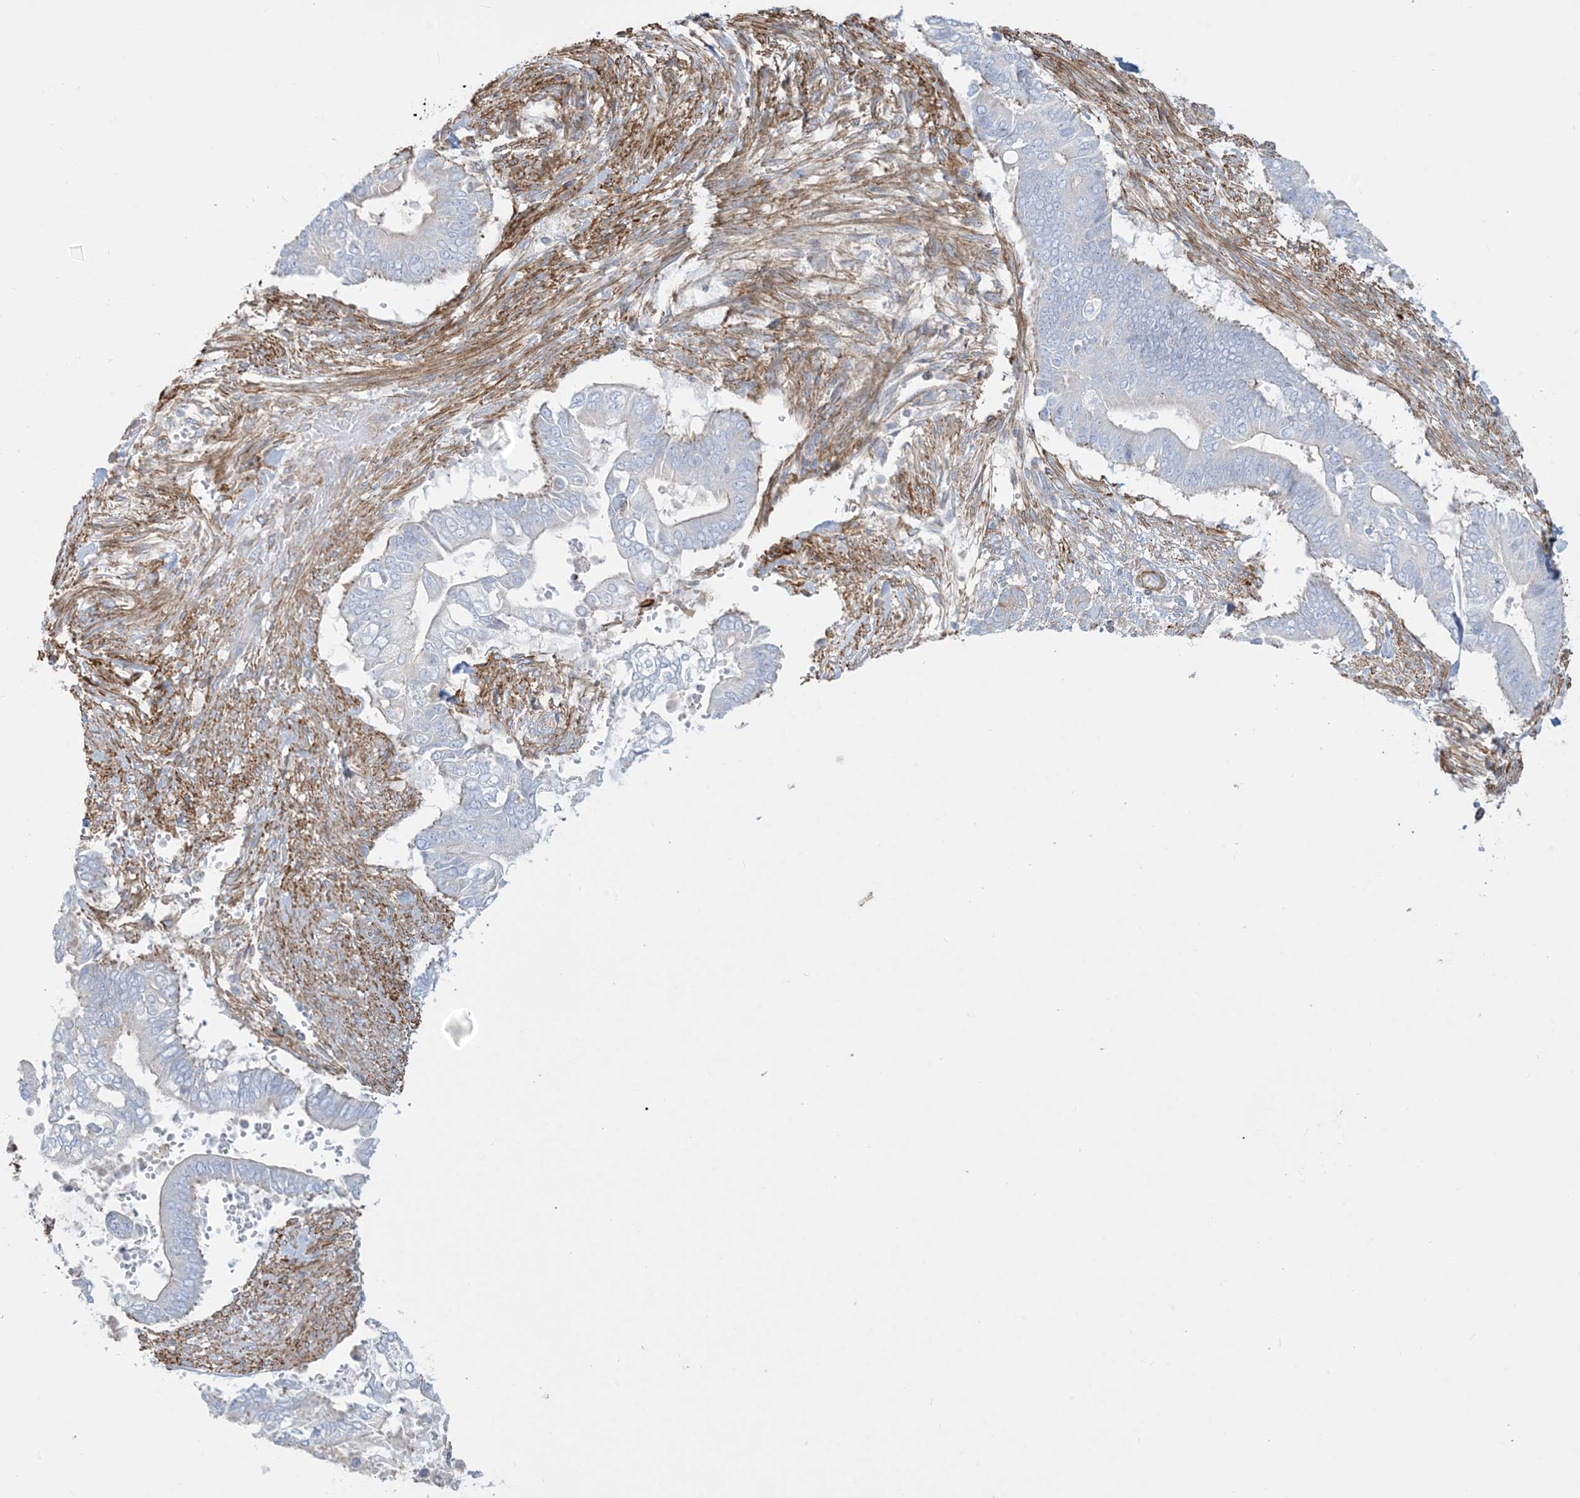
{"staining": {"intensity": "negative", "quantity": "none", "location": "none"}, "tissue": "pancreatic cancer", "cell_type": "Tumor cells", "image_type": "cancer", "snomed": [{"axis": "morphology", "description": "Adenocarcinoma, NOS"}, {"axis": "topography", "description": "Pancreas"}], "caption": "There is no significant staining in tumor cells of pancreatic adenocarcinoma.", "gene": "GTF3C2", "patient": {"sex": "male", "age": 68}}